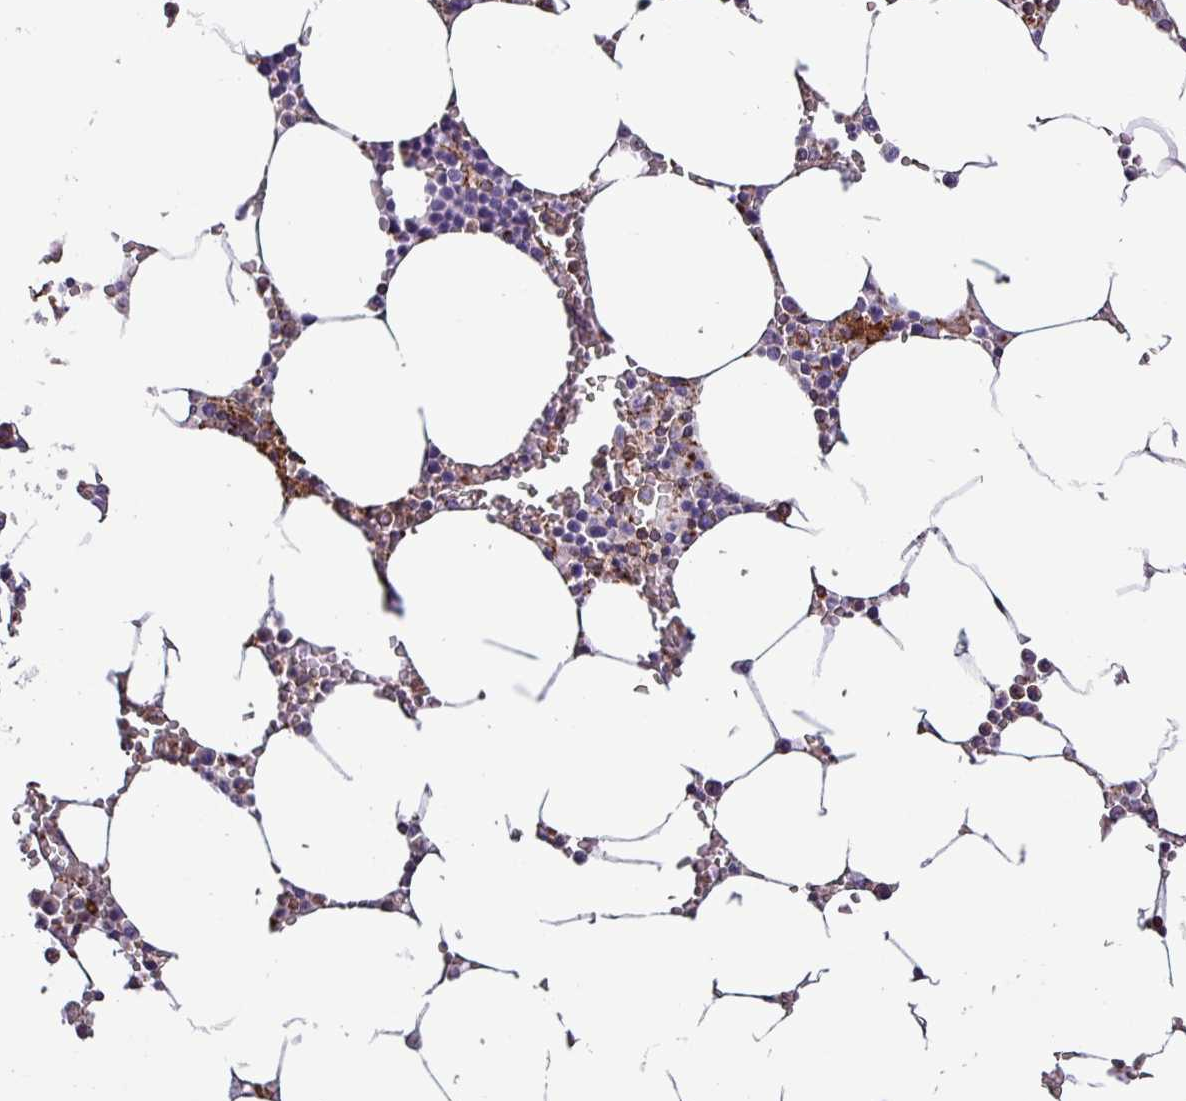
{"staining": {"intensity": "weak", "quantity": "<25%", "location": "cytoplasmic/membranous"}, "tissue": "bone marrow", "cell_type": "Hematopoietic cells", "image_type": "normal", "snomed": [{"axis": "morphology", "description": "Normal tissue, NOS"}, {"axis": "topography", "description": "Bone marrow"}], "caption": "DAB immunohistochemical staining of benign human bone marrow exhibits no significant expression in hematopoietic cells. Nuclei are stained in blue.", "gene": "VAMP4", "patient": {"sex": "male", "age": 70}}